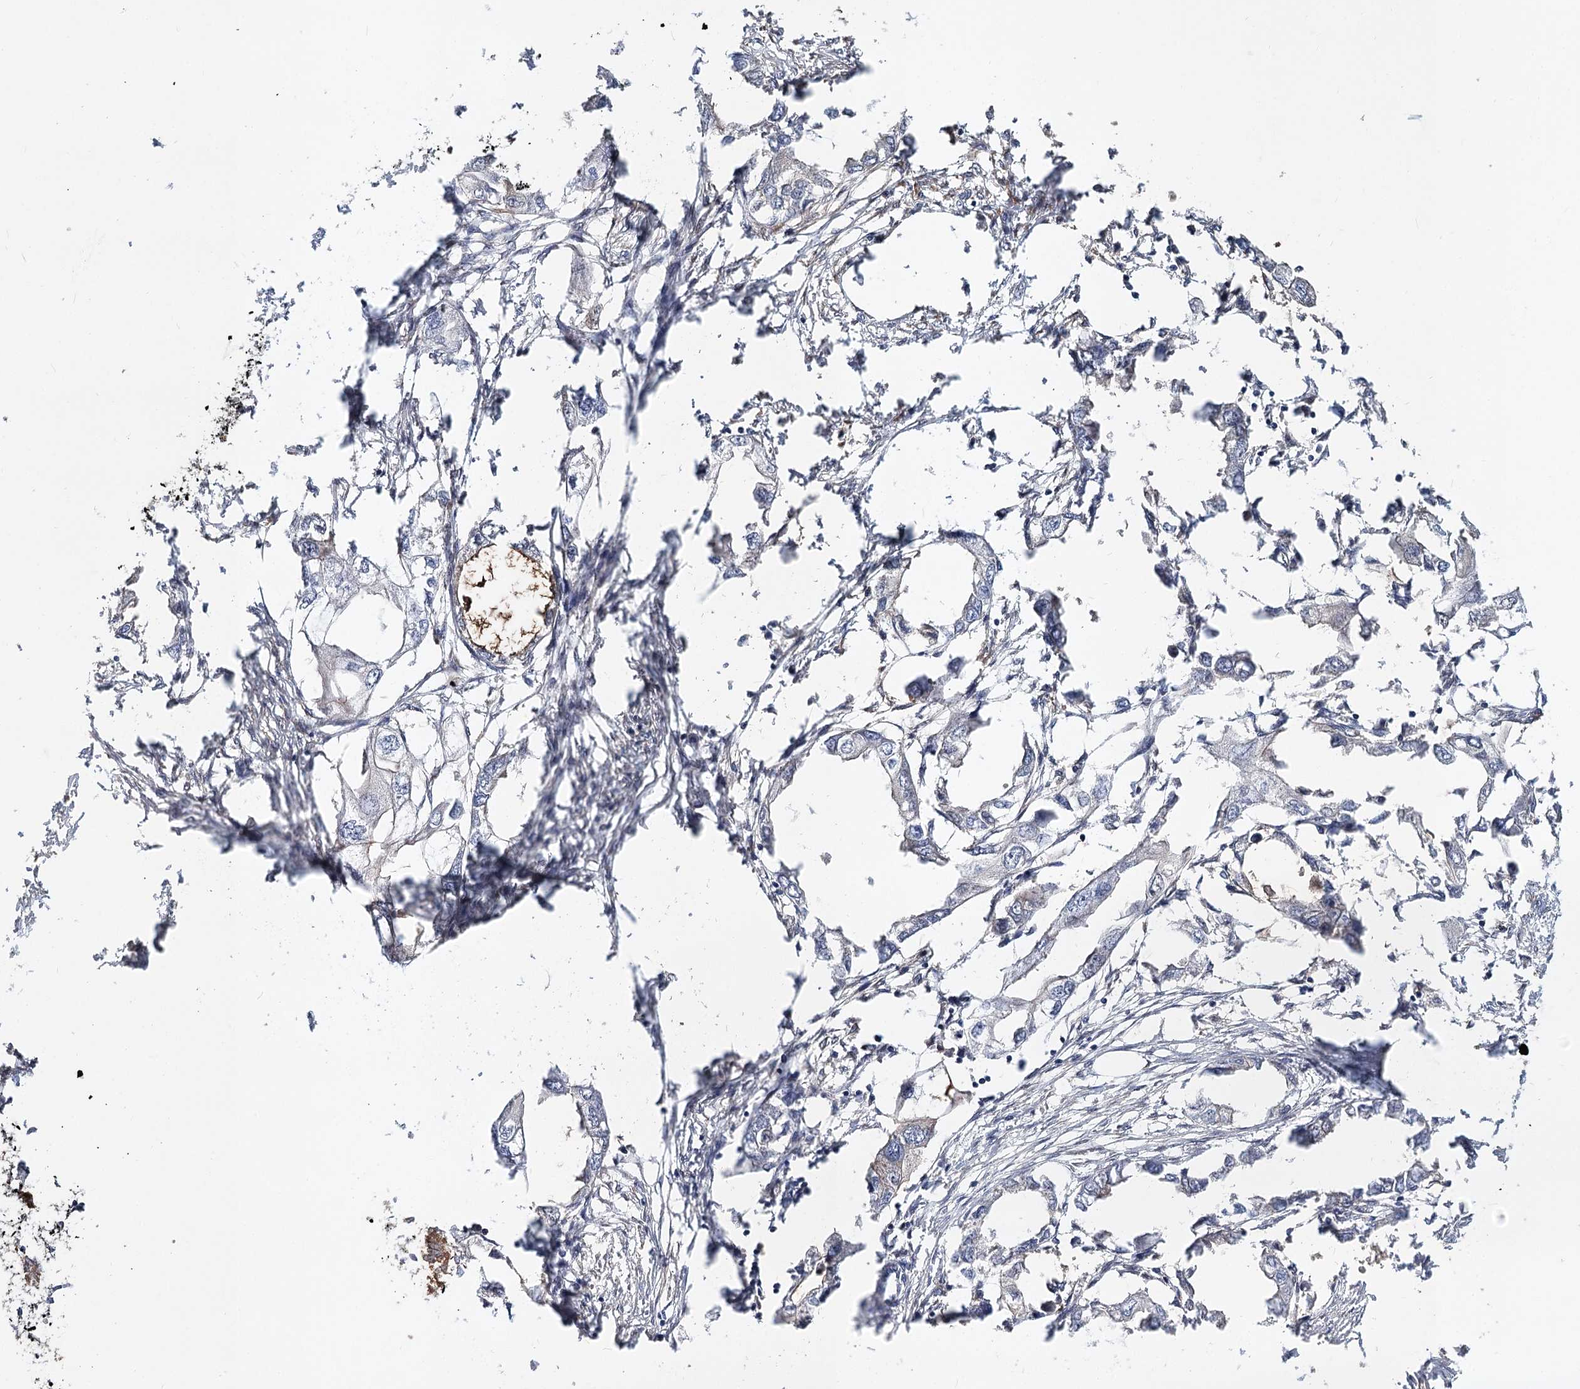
{"staining": {"intensity": "negative", "quantity": "none", "location": "none"}, "tissue": "endometrial cancer", "cell_type": "Tumor cells", "image_type": "cancer", "snomed": [{"axis": "morphology", "description": "Adenocarcinoma, NOS"}, {"axis": "morphology", "description": "Adenocarcinoma, metastatic, NOS"}, {"axis": "topography", "description": "Adipose tissue"}, {"axis": "topography", "description": "Endometrium"}], "caption": "This is an immunohistochemistry histopathology image of endometrial adenocarcinoma. There is no expression in tumor cells.", "gene": "UGP2", "patient": {"sex": "female", "age": 67}}